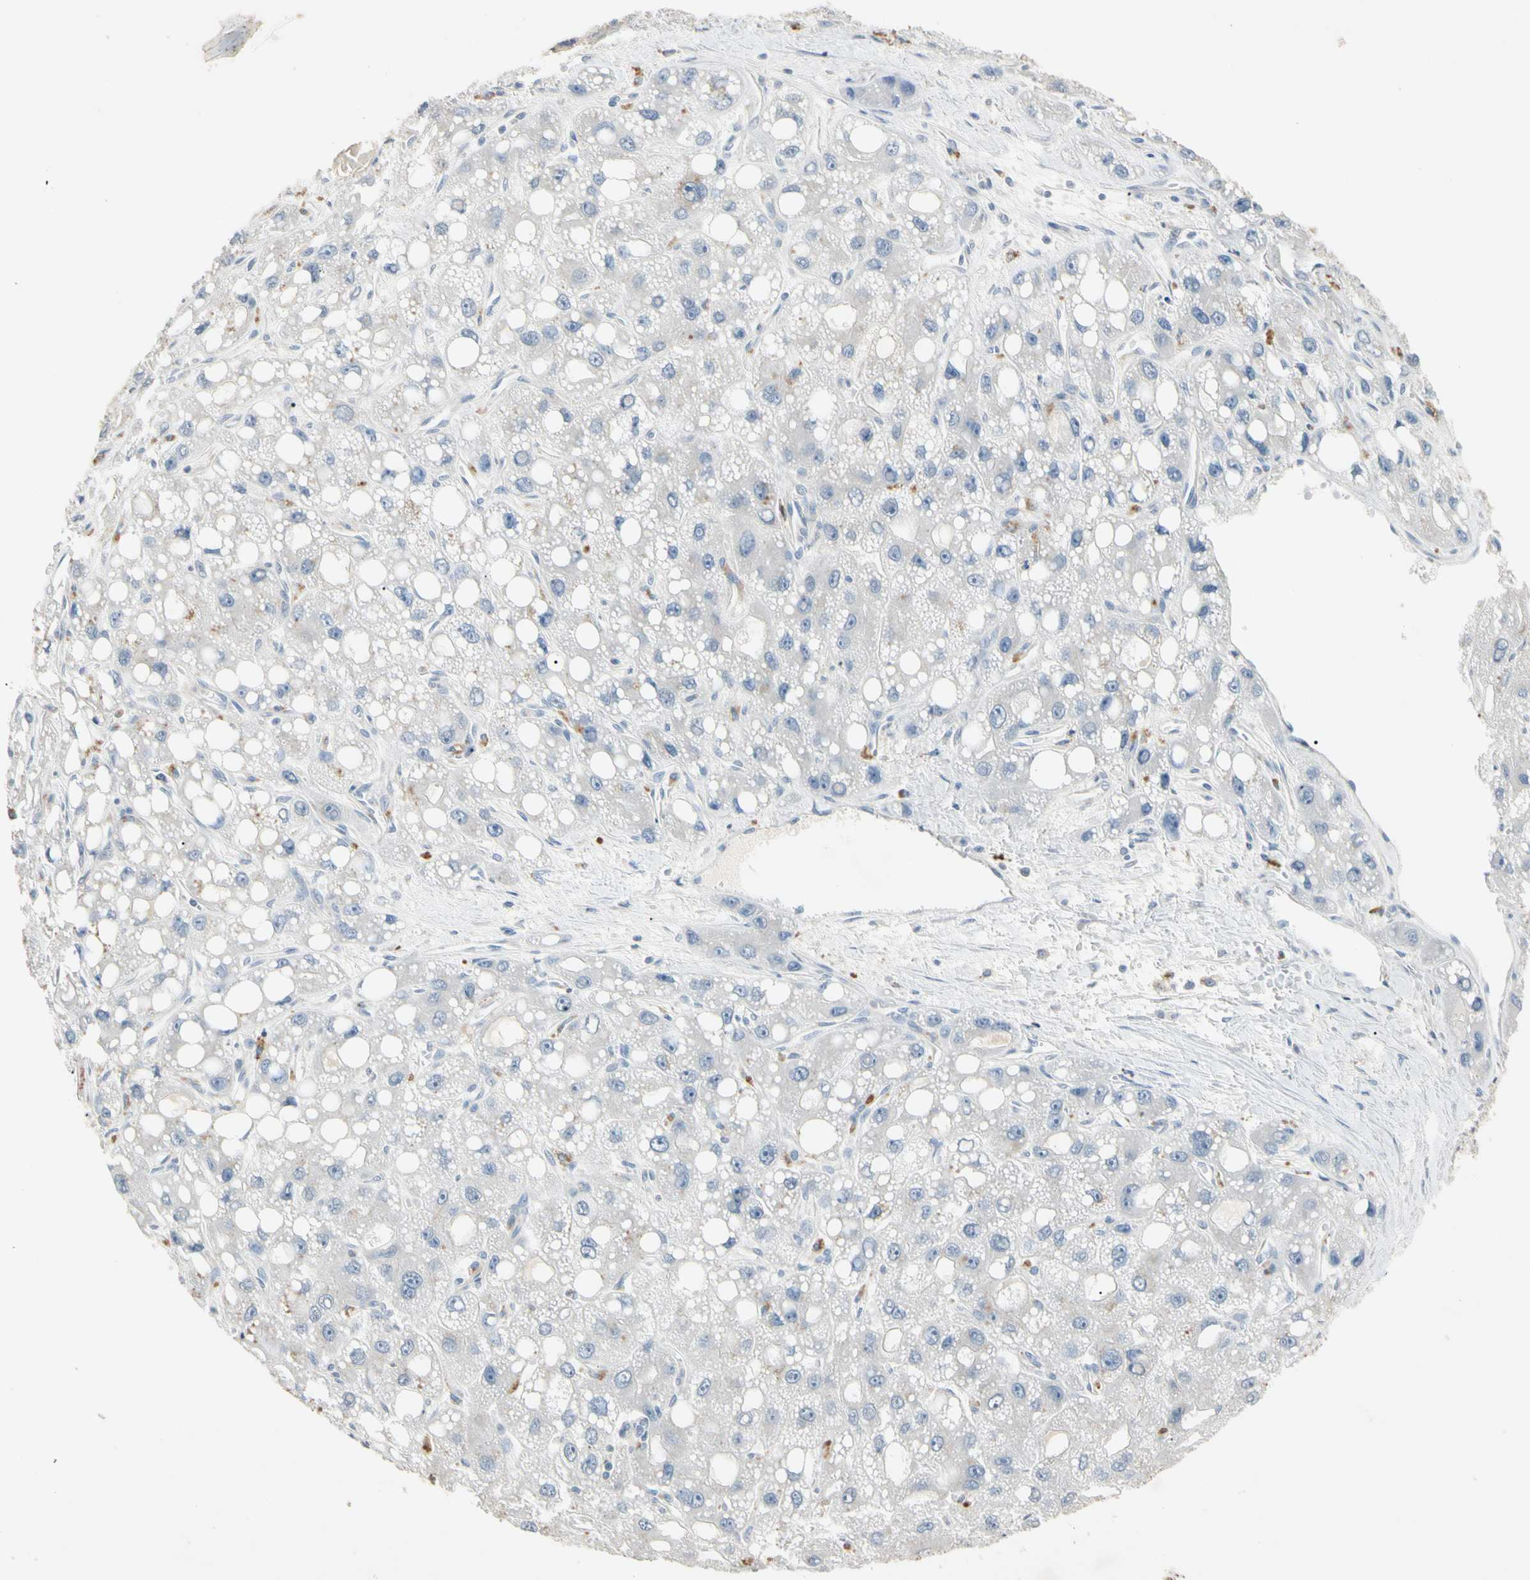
{"staining": {"intensity": "negative", "quantity": "none", "location": "none"}, "tissue": "liver cancer", "cell_type": "Tumor cells", "image_type": "cancer", "snomed": [{"axis": "morphology", "description": "Carcinoma, Hepatocellular, NOS"}, {"axis": "topography", "description": "Liver"}], "caption": "Liver cancer (hepatocellular carcinoma) stained for a protein using IHC exhibits no staining tumor cells.", "gene": "PRSS21", "patient": {"sex": "male", "age": 55}}